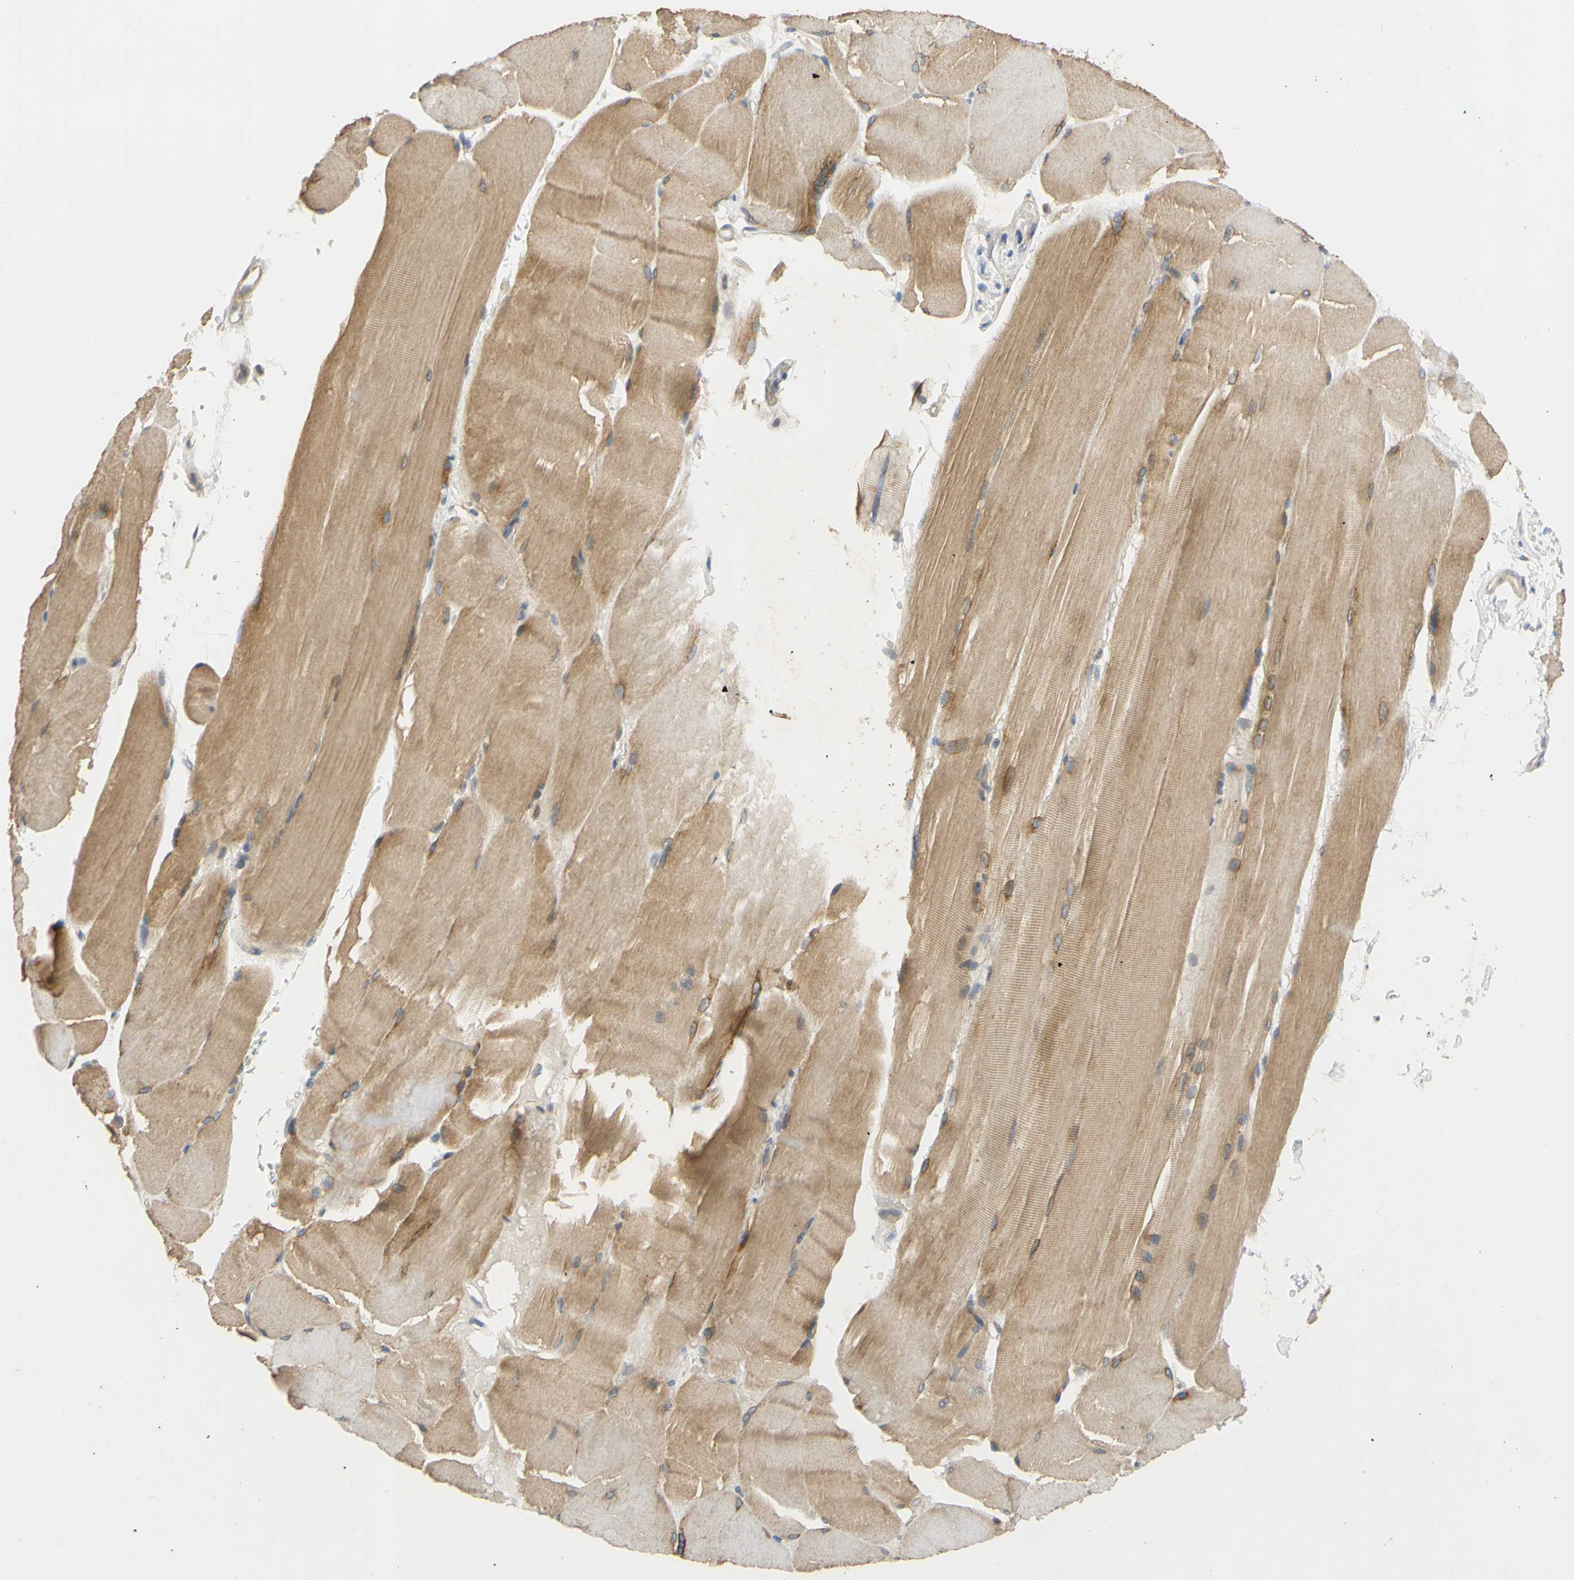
{"staining": {"intensity": "moderate", "quantity": ">75%", "location": "cytoplasmic/membranous"}, "tissue": "skeletal muscle", "cell_type": "Myocytes", "image_type": "normal", "snomed": [{"axis": "morphology", "description": "Normal tissue, NOS"}, {"axis": "topography", "description": "Skin"}, {"axis": "topography", "description": "Skeletal muscle"}], "caption": "Skeletal muscle stained with DAB immunohistochemistry exhibits medium levels of moderate cytoplasmic/membranous staining in about >75% of myocytes.", "gene": "CCNB2", "patient": {"sex": "male", "age": 83}}